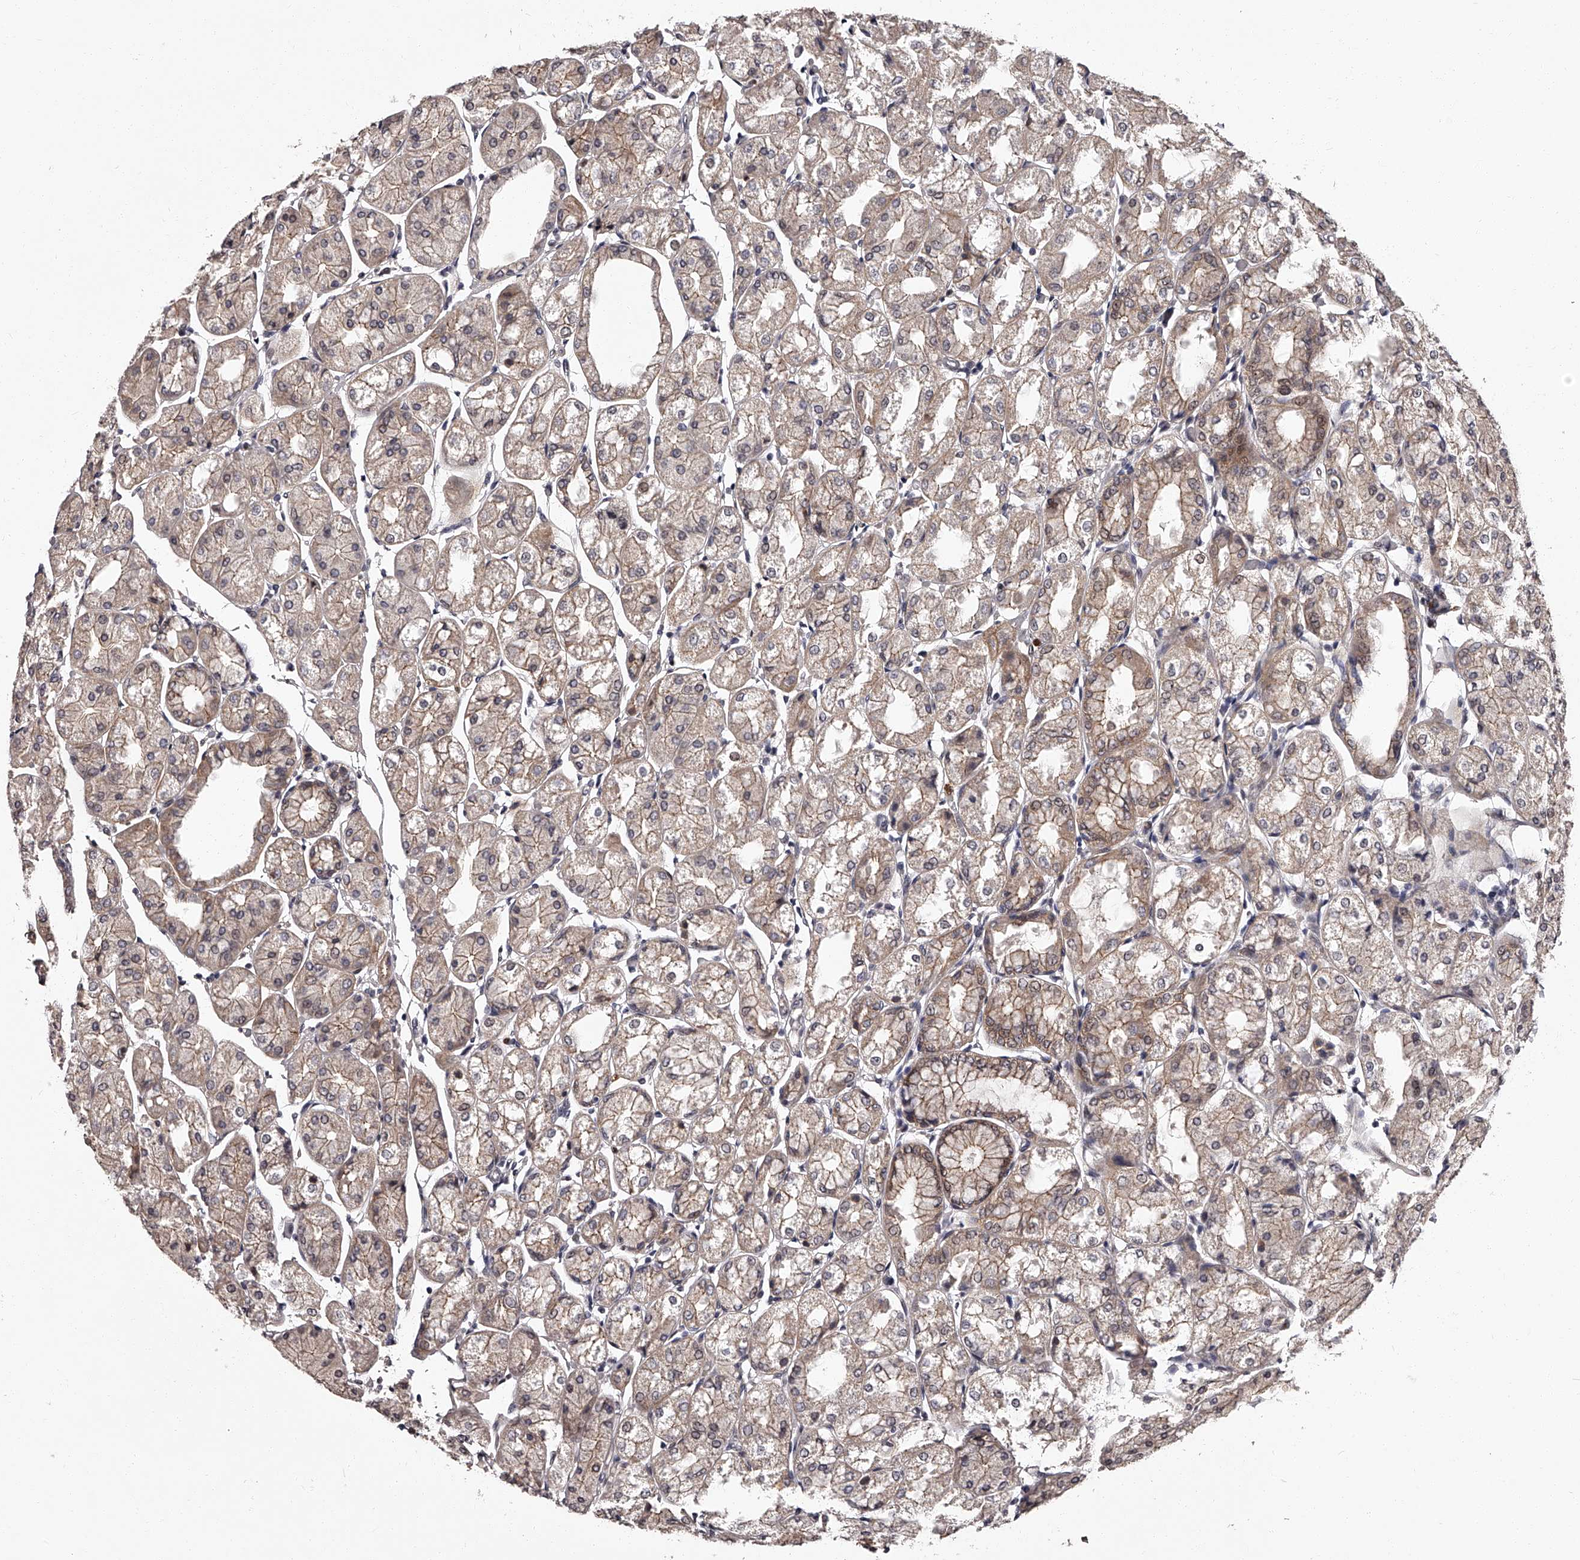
{"staining": {"intensity": "moderate", "quantity": "25%-75%", "location": "cytoplasmic/membranous"}, "tissue": "stomach", "cell_type": "Glandular cells", "image_type": "normal", "snomed": [{"axis": "morphology", "description": "Normal tissue, NOS"}, {"axis": "topography", "description": "Stomach, upper"}], "caption": "Brown immunohistochemical staining in unremarkable human stomach shows moderate cytoplasmic/membranous positivity in about 25%-75% of glandular cells. The staining was performed using DAB (3,3'-diaminobenzidine), with brown indicating positive protein expression. Nuclei are stained blue with hematoxylin.", "gene": "RSC1A1", "patient": {"sex": "male", "age": 72}}